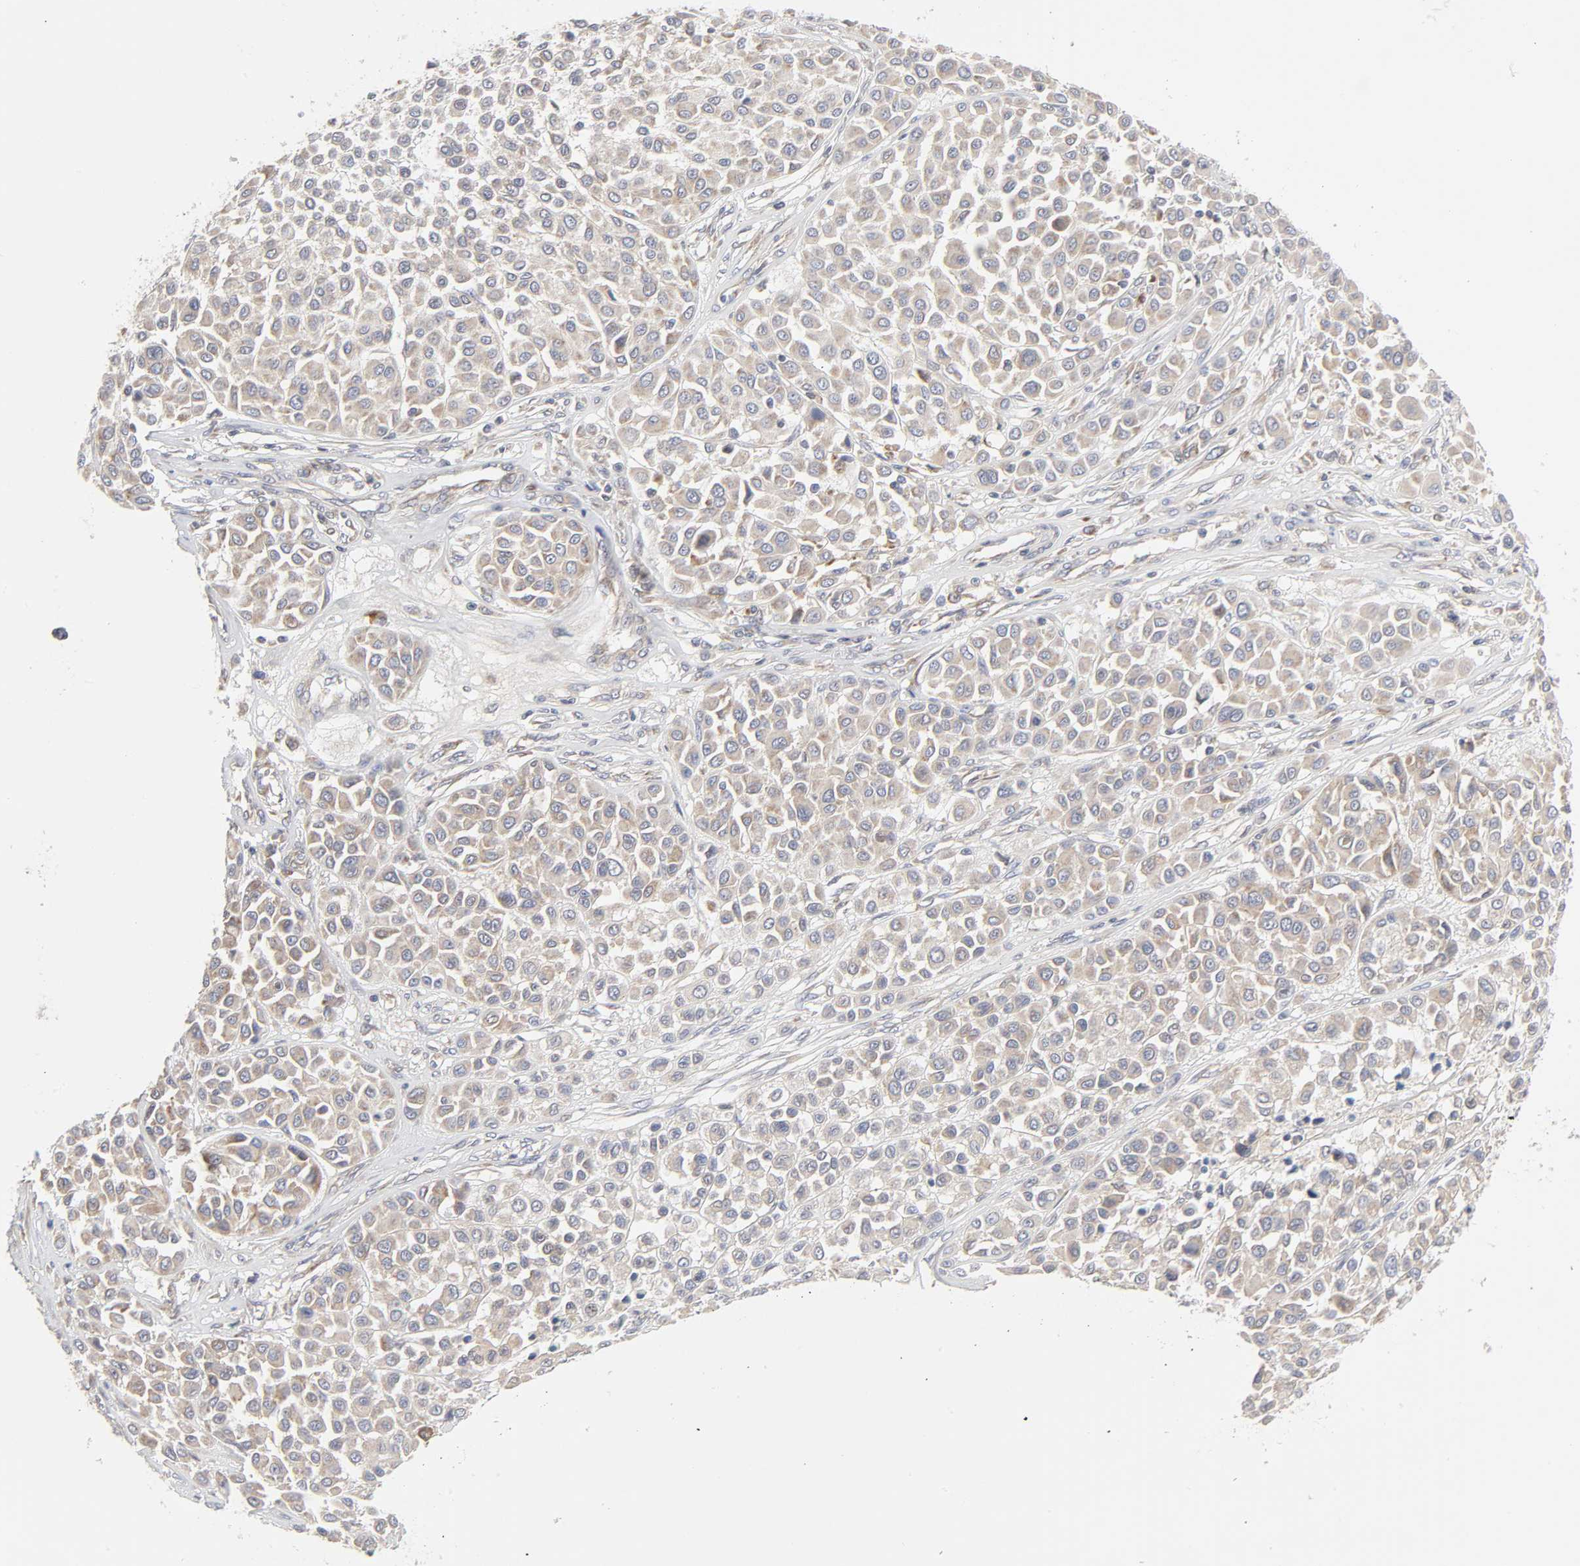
{"staining": {"intensity": "weak", "quantity": ">75%", "location": "cytoplasmic/membranous"}, "tissue": "melanoma", "cell_type": "Tumor cells", "image_type": "cancer", "snomed": [{"axis": "morphology", "description": "Malignant melanoma, Metastatic site"}, {"axis": "topography", "description": "Soft tissue"}], "caption": "The image exhibits a brown stain indicating the presence of a protein in the cytoplasmic/membranous of tumor cells in melanoma. The staining was performed using DAB to visualize the protein expression in brown, while the nuclei were stained in blue with hematoxylin (Magnification: 20x).", "gene": "IL4R", "patient": {"sex": "male", "age": 41}}